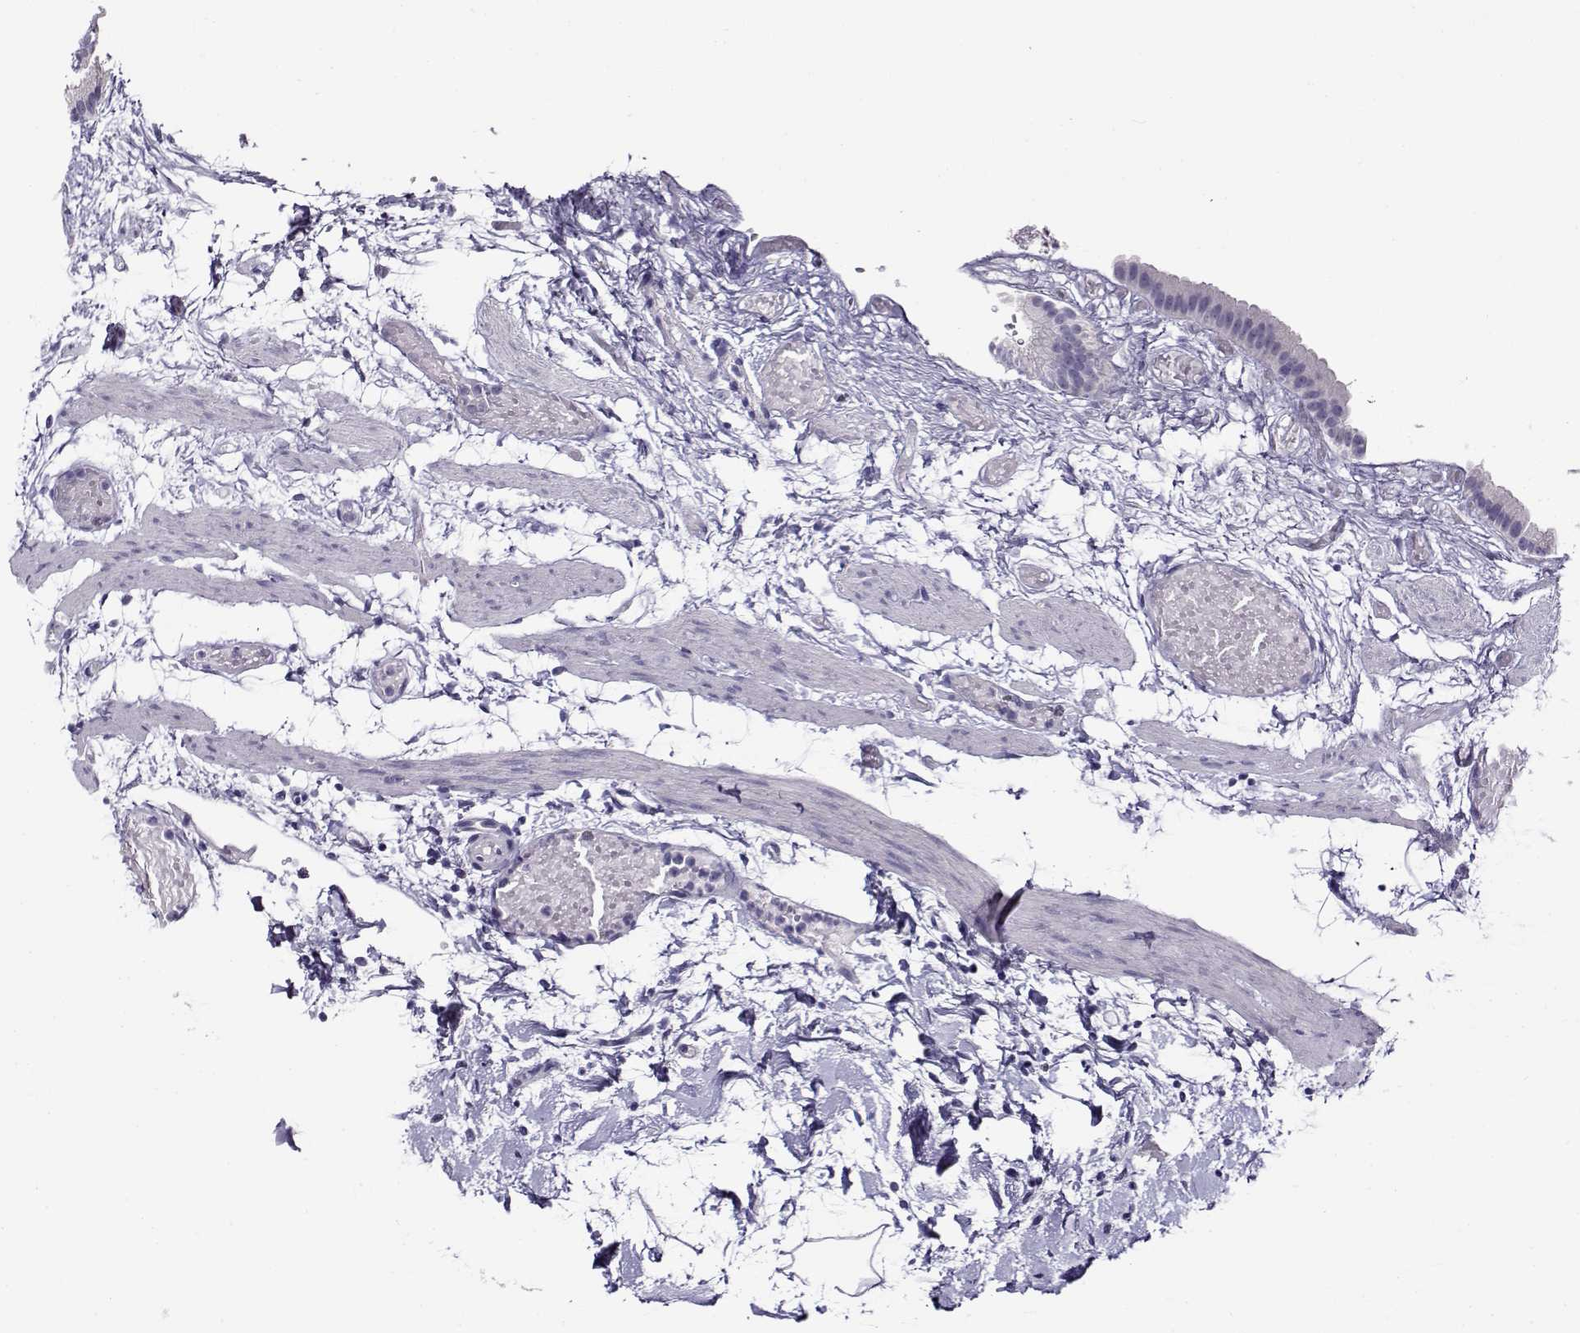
{"staining": {"intensity": "negative", "quantity": "none", "location": "none"}, "tissue": "gallbladder", "cell_type": "Glandular cells", "image_type": "normal", "snomed": [{"axis": "morphology", "description": "Normal tissue, NOS"}, {"axis": "topography", "description": "Gallbladder"}], "caption": "Immunohistochemistry histopathology image of normal gallbladder stained for a protein (brown), which reveals no expression in glandular cells.", "gene": "FEZF1", "patient": {"sex": "female", "age": 45}}